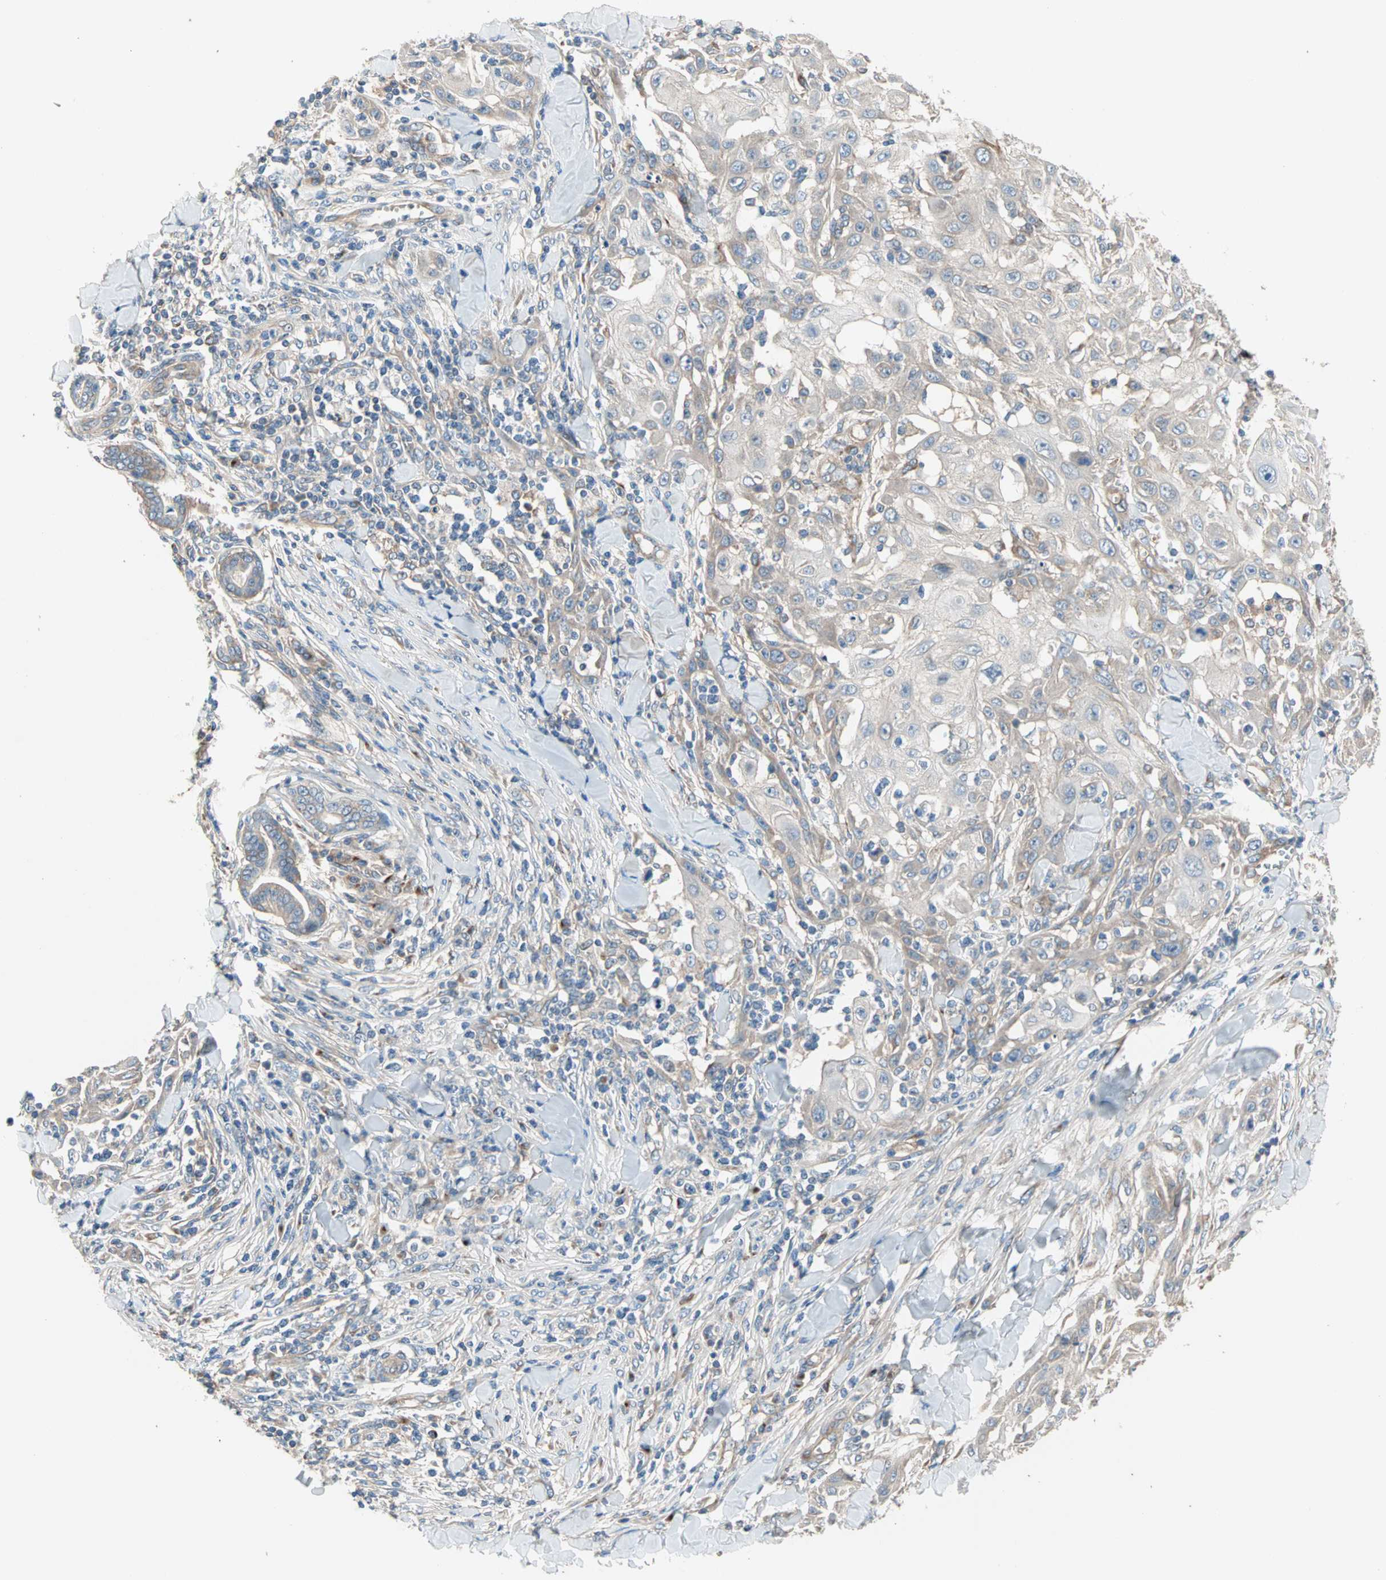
{"staining": {"intensity": "weak", "quantity": "25%-75%", "location": "cytoplasmic/membranous"}, "tissue": "skin cancer", "cell_type": "Tumor cells", "image_type": "cancer", "snomed": [{"axis": "morphology", "description": "Squamous cell carcinoma, NOS"}, {"axis": "topography", "description": "Skin"}], "caption": "Skin cancer stained for a protein shows weak cytoplasmic/membranous positivity in tumor cells.", "gene": "PDE8A", "patient": {"sex": "male", "age": 24}}